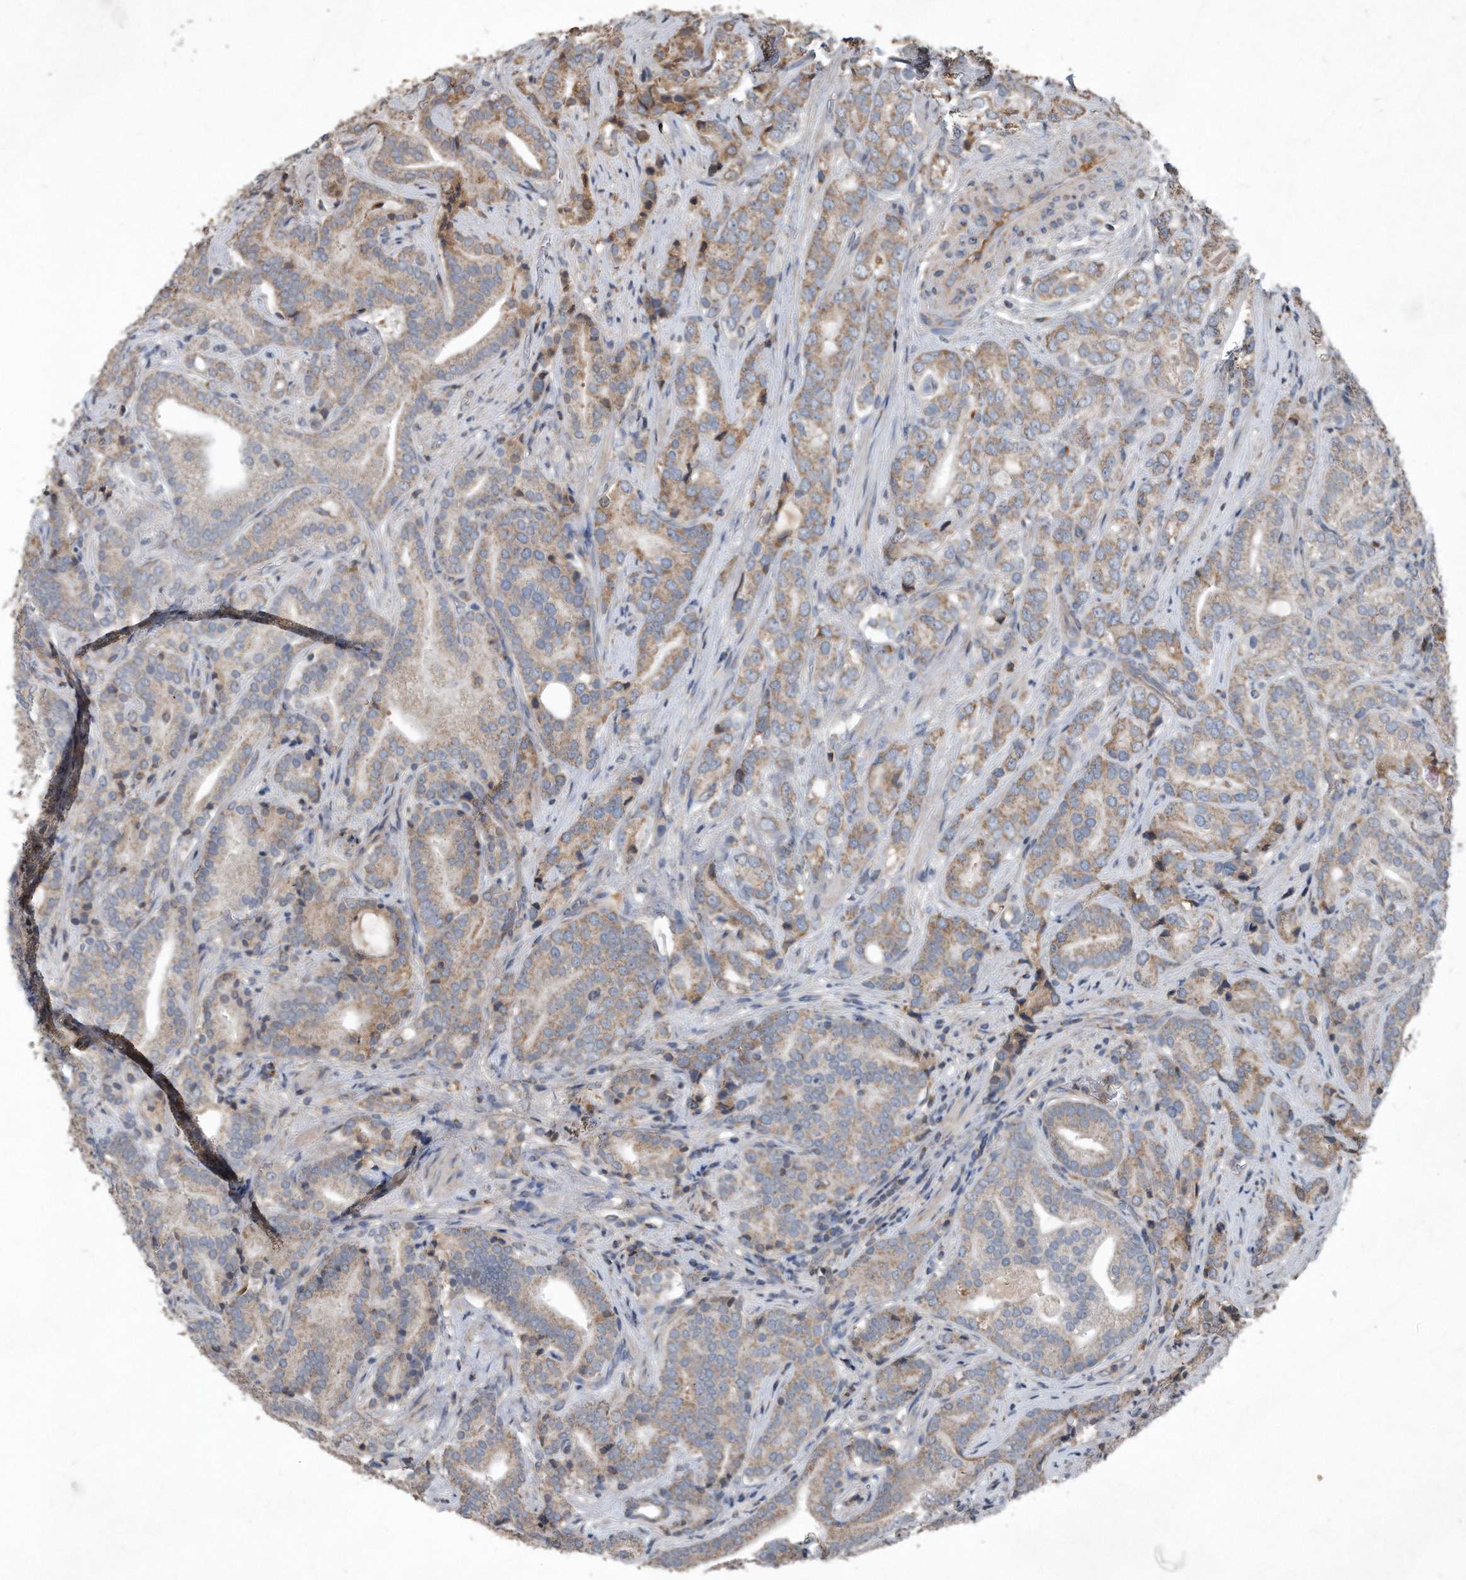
{"staining": {"intensity": "moderate", "quantity": ">75%", "location": "cytoplasmic/membranous"}, "tissue": "prostate cancer", "cell_type": "Tumor cells", "image_type": "cancer", "snomed": [{"axis": "morphology", "description": "Adenocarcinoma, High grade"}, {"axis": "topography", "description": "Prostate"}], "caption": "Tumor cells demonstrate medium levels of moderate cytoplasmic/membranous staining in approximately >75% of cells in human adenocarcinoma (high-grade) (prostate).", "gene": "SDHA", "patient": {"sex": "male", "age": 57}}